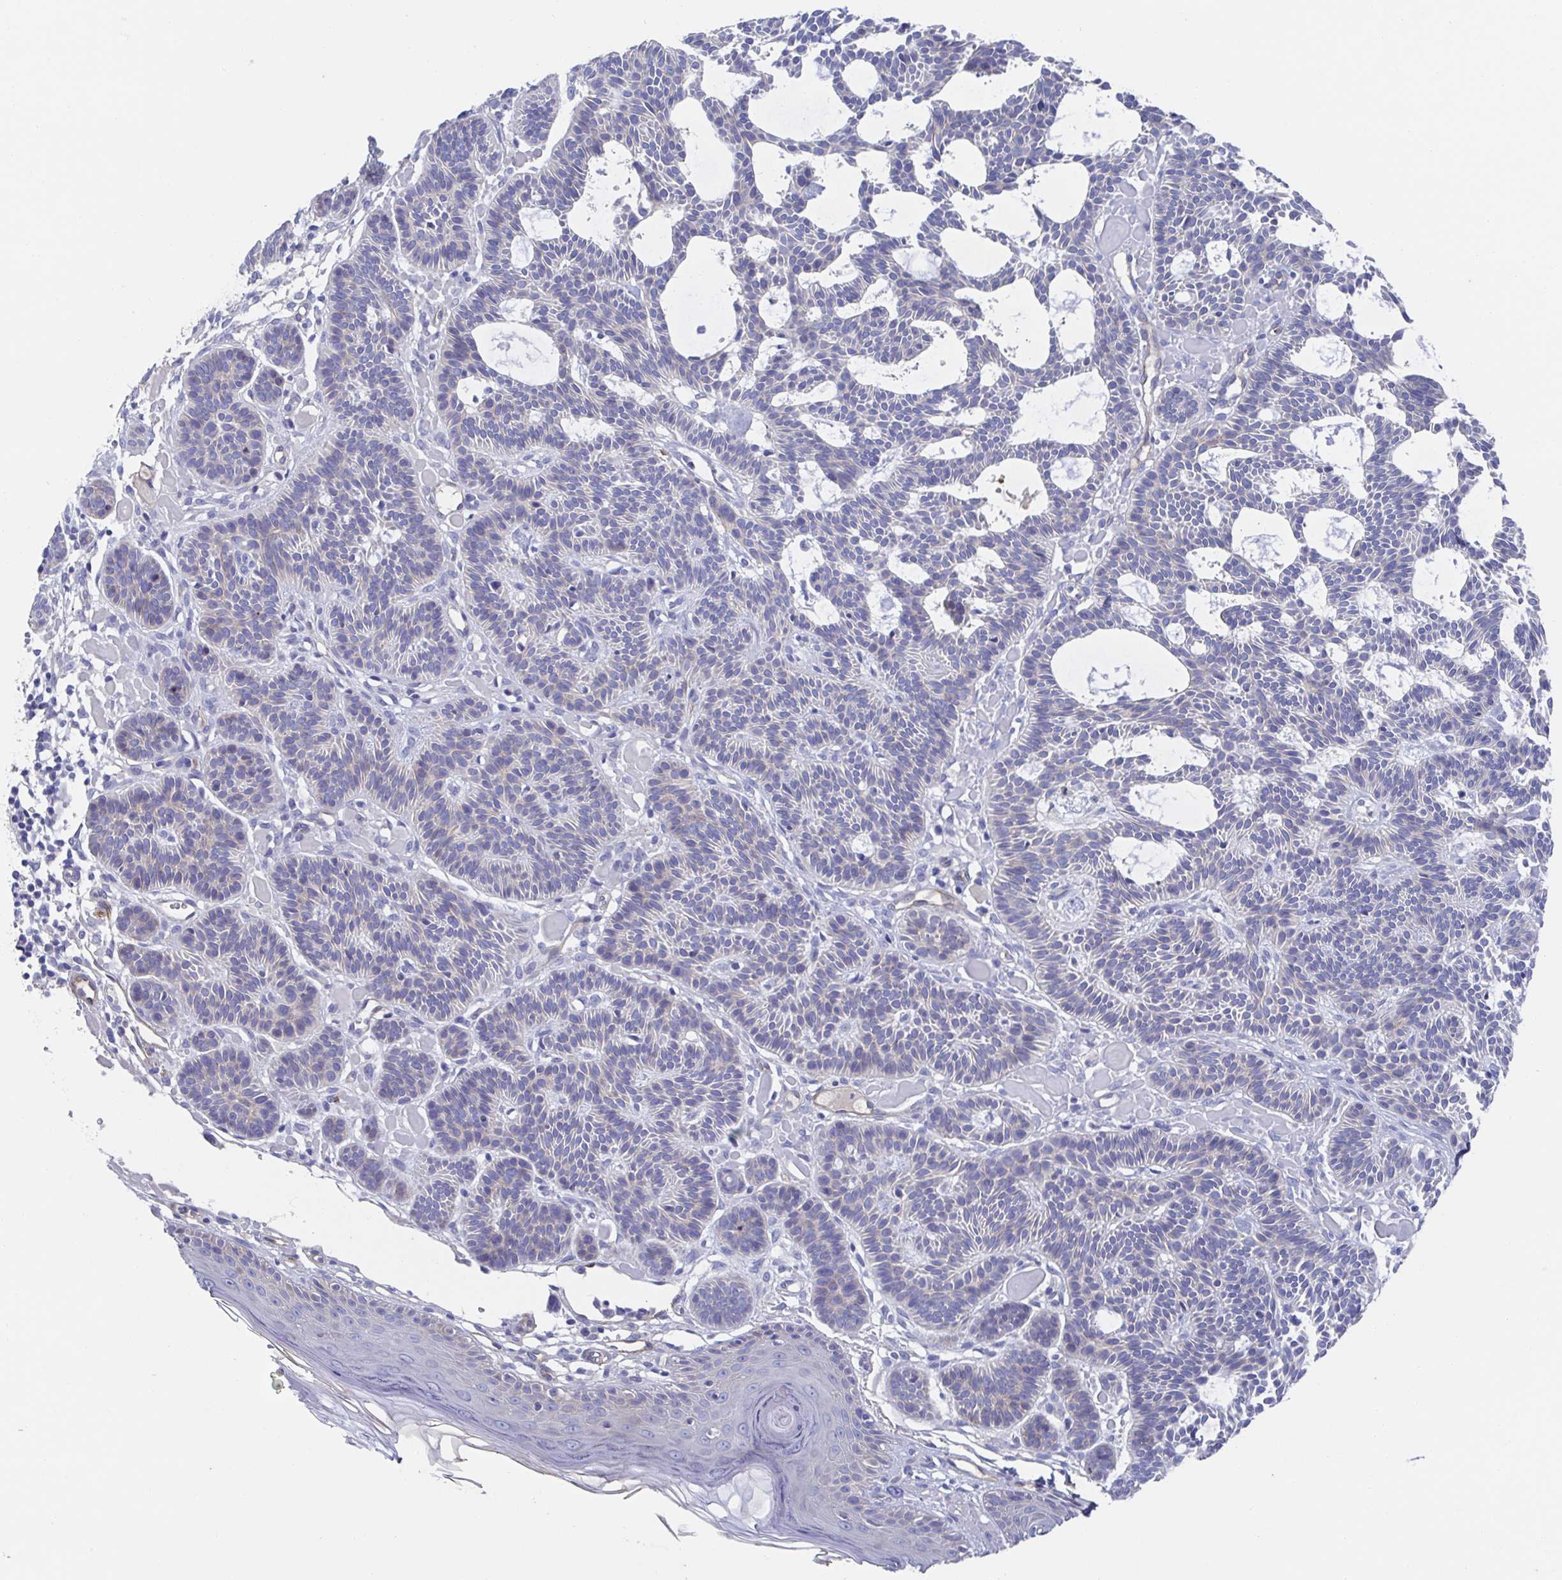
{"staining": {"intensity": "negative", "quantity": "none", "location": "none"}, "tissue": "skin cancer", "cell_type": "Tumor cells", "image_type": "cancer", "snomed": [{"axis": "morphology", "description": "Basal cell carcinoma"}, {"axis": "topography", "description": "Skin"}], "caption": "High power microscopy micrograph of an immunohistochemistry (IHC) micrograph of skin cancer (basal cell carcinoma), revealing no significant positivity in tumor cells.", "gene": "CDH2", "patient": {"sex": "male", "age": 85}}